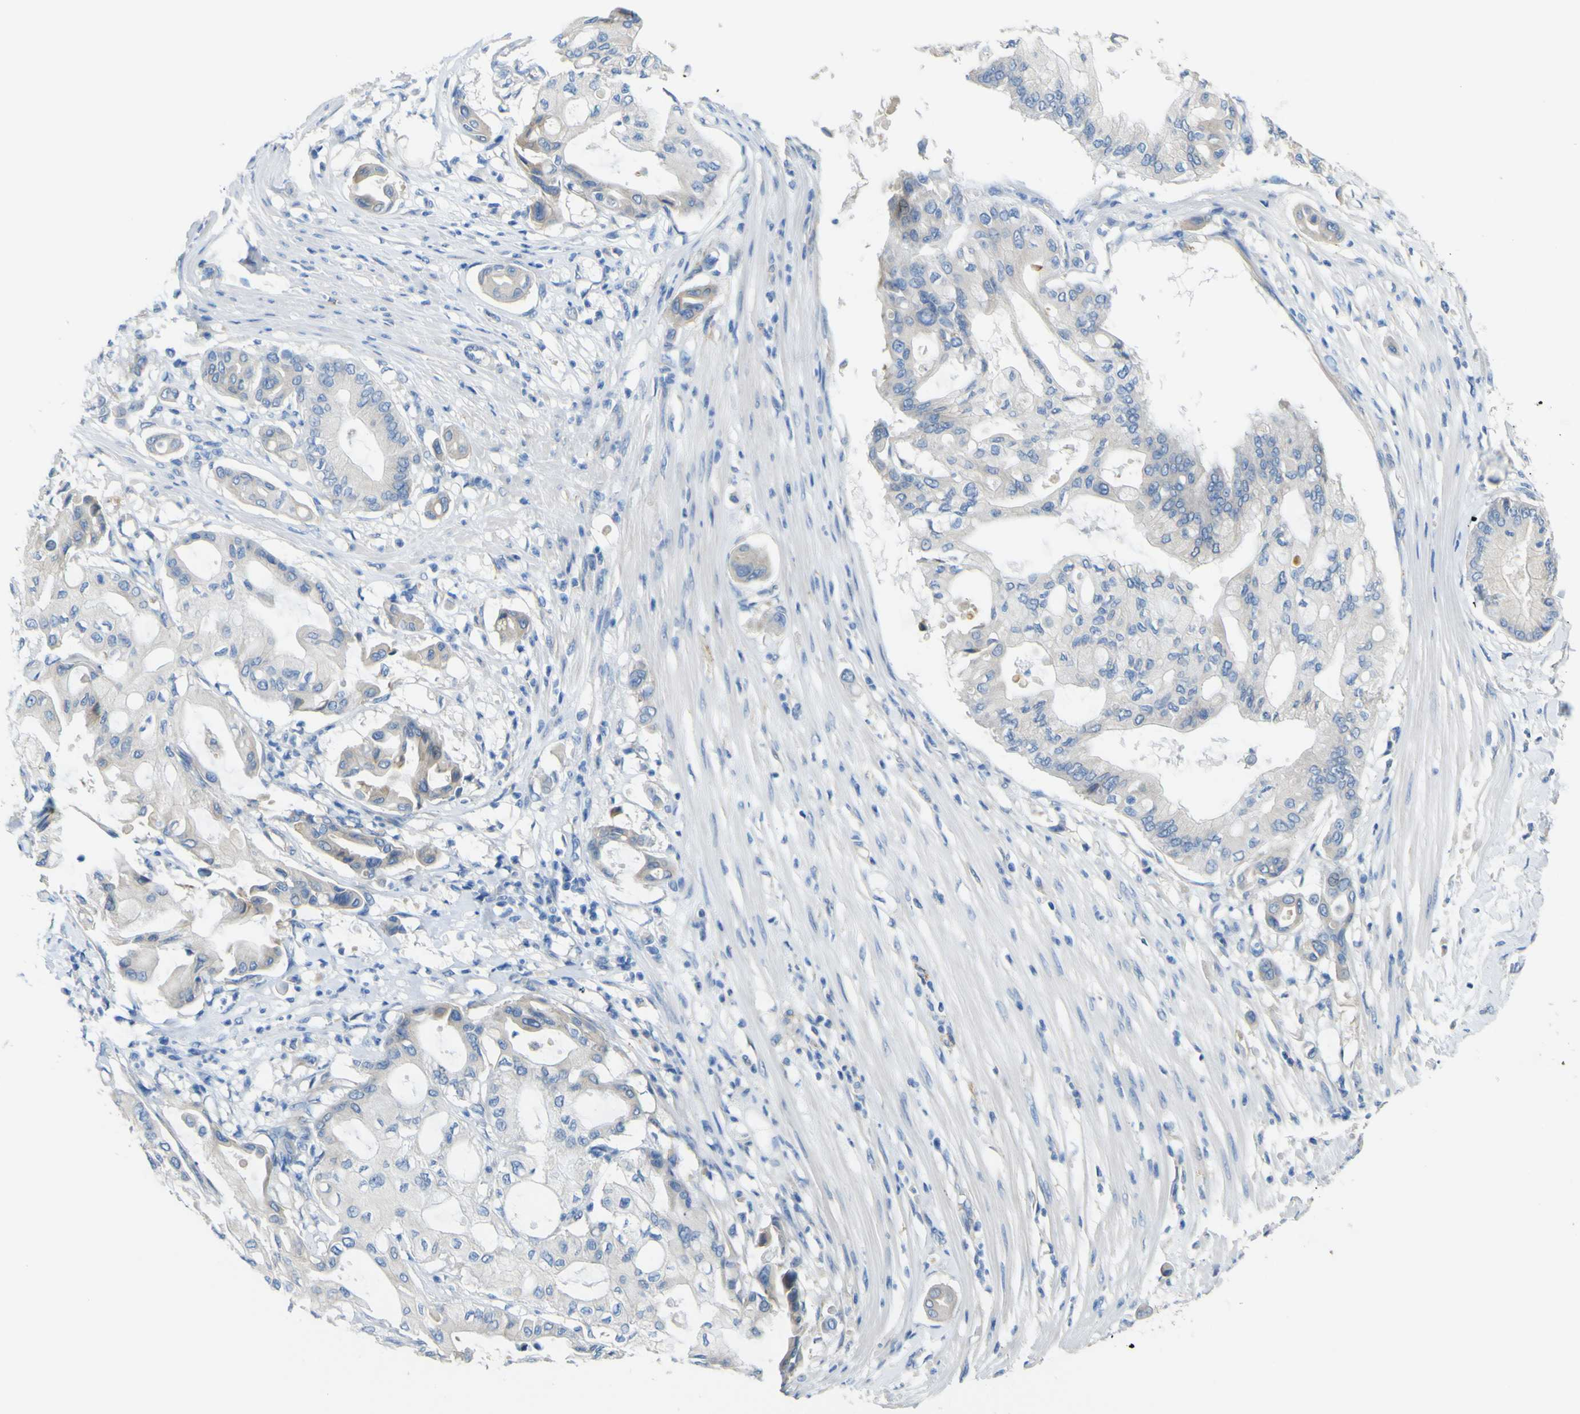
{"staining": {"intensity": "negative", "quantity": "none", "location": "none"}, "tissue": "pancreatic cancer", "cell_type": "Tumor cells", "image_type": "cancer", "snomed": [{"axis": "morphology", "description": "Adenocarcinoma, NOS"}, {"axis": "morphology", "description": "Adenocarcinoma, metastatic, NOS"}, {"axis": "topography", "description": "Lymph node"}, {"axis": "topography", "description": "Pancreas"}, {"axis": "topography", "description": "Duodenum"}], "caption": "Tumor cells show no significant positivity in pancreatic cancer.", "gene": "ADGRA2", "patient": {"sex": "female", "age": 64}}